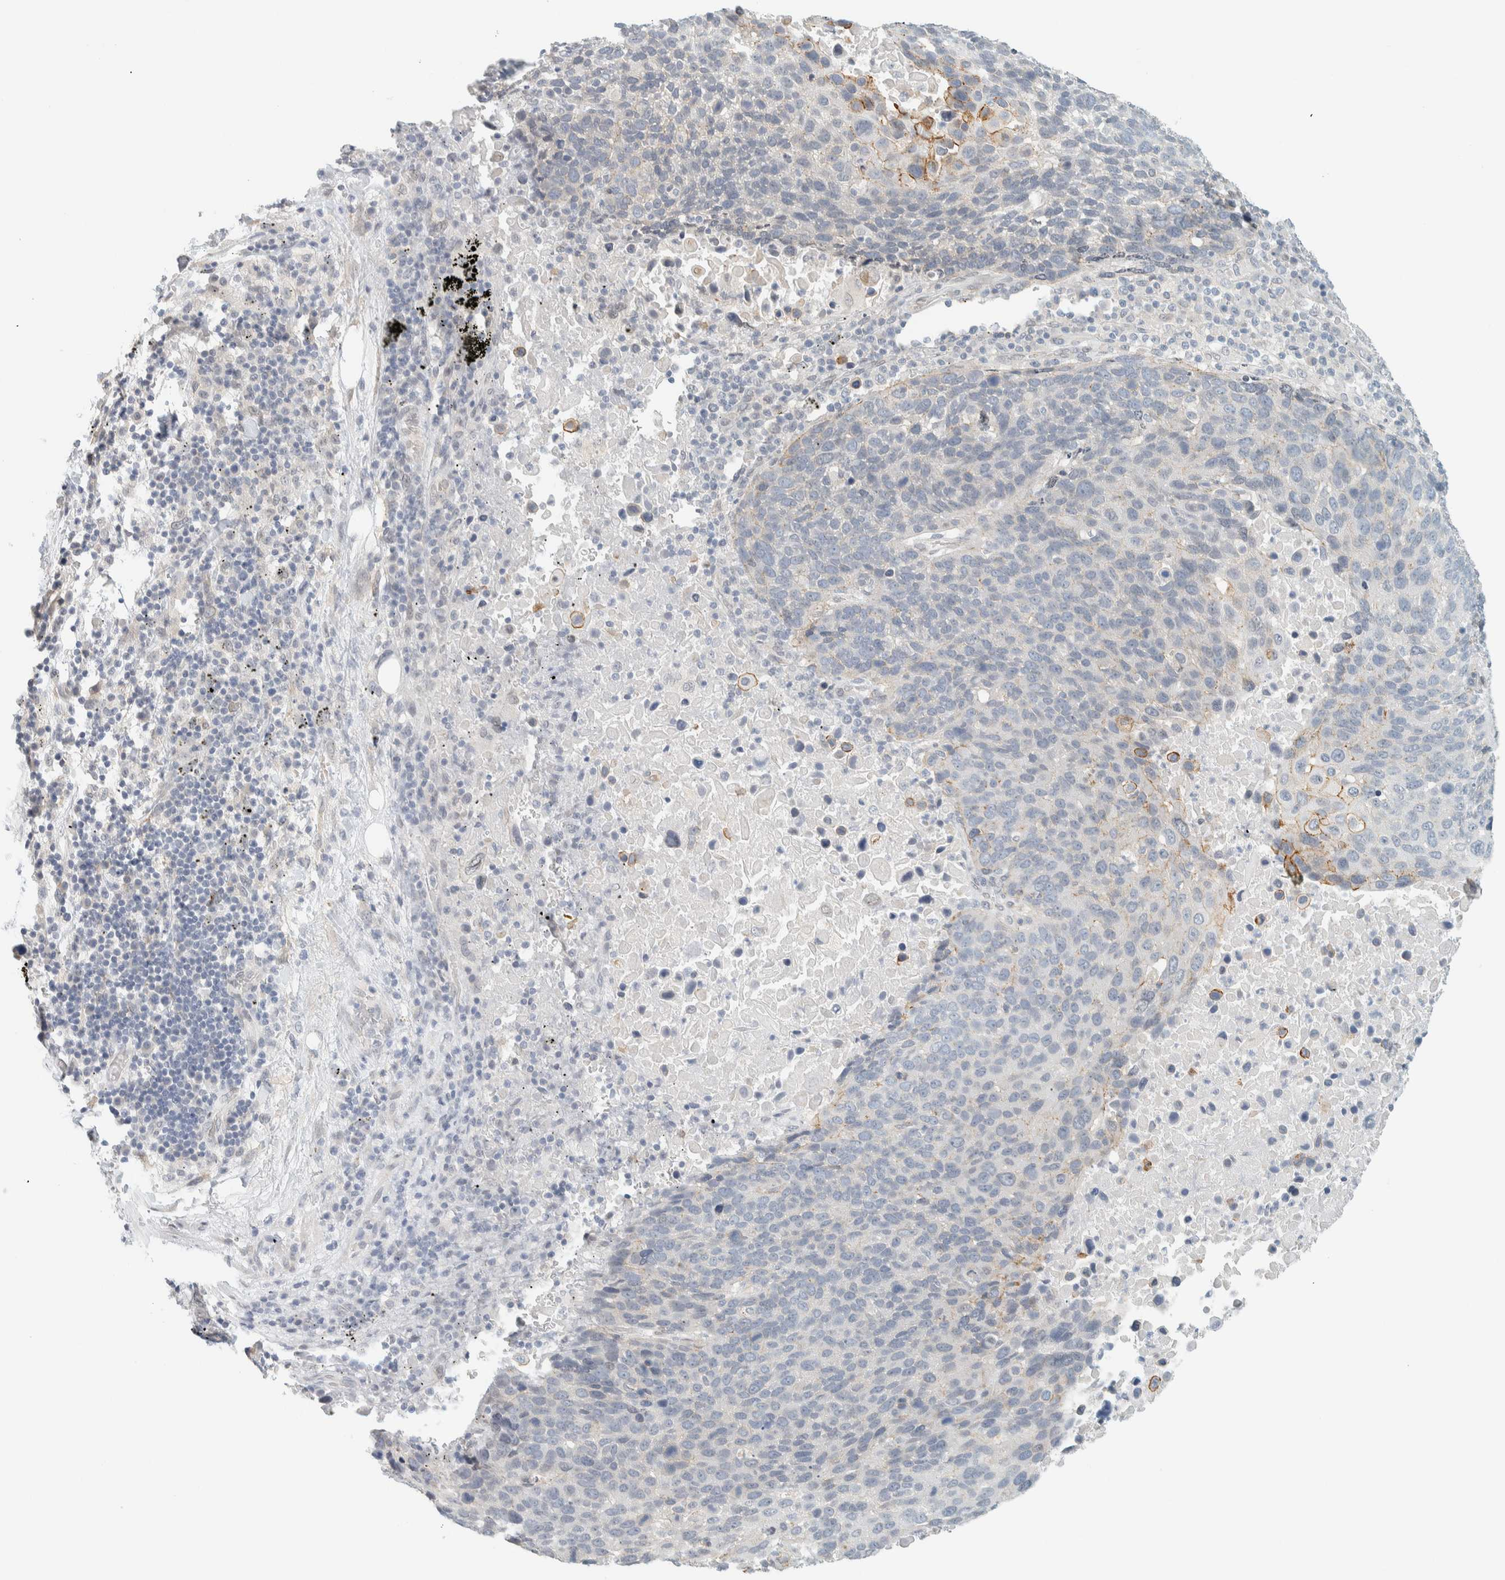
{"staining": {"intensity": "weak", "quantity": "<25%", "location": "cytoplasmic/membranous"}, "tissue": "lung cancer", "cell_type": "Tumor cells", "image_type": "cancer", "snomed": [{"axis": "morphology", "description": "Squamous cell carcinoma, NOS"}, {"axis": "topography", "description": "Lung"}], "caption": "Lung squamous cell carcinoma was stained to show a protein in brown. There is no significant positivity in tumor cells. (Stains: DAB IHC with hematoxylin counter stain, Microscopy: brightfield microscopy at high magnification).", "gene": "C1QTNF12", "patient": {"sex": "male", "age": 66}}